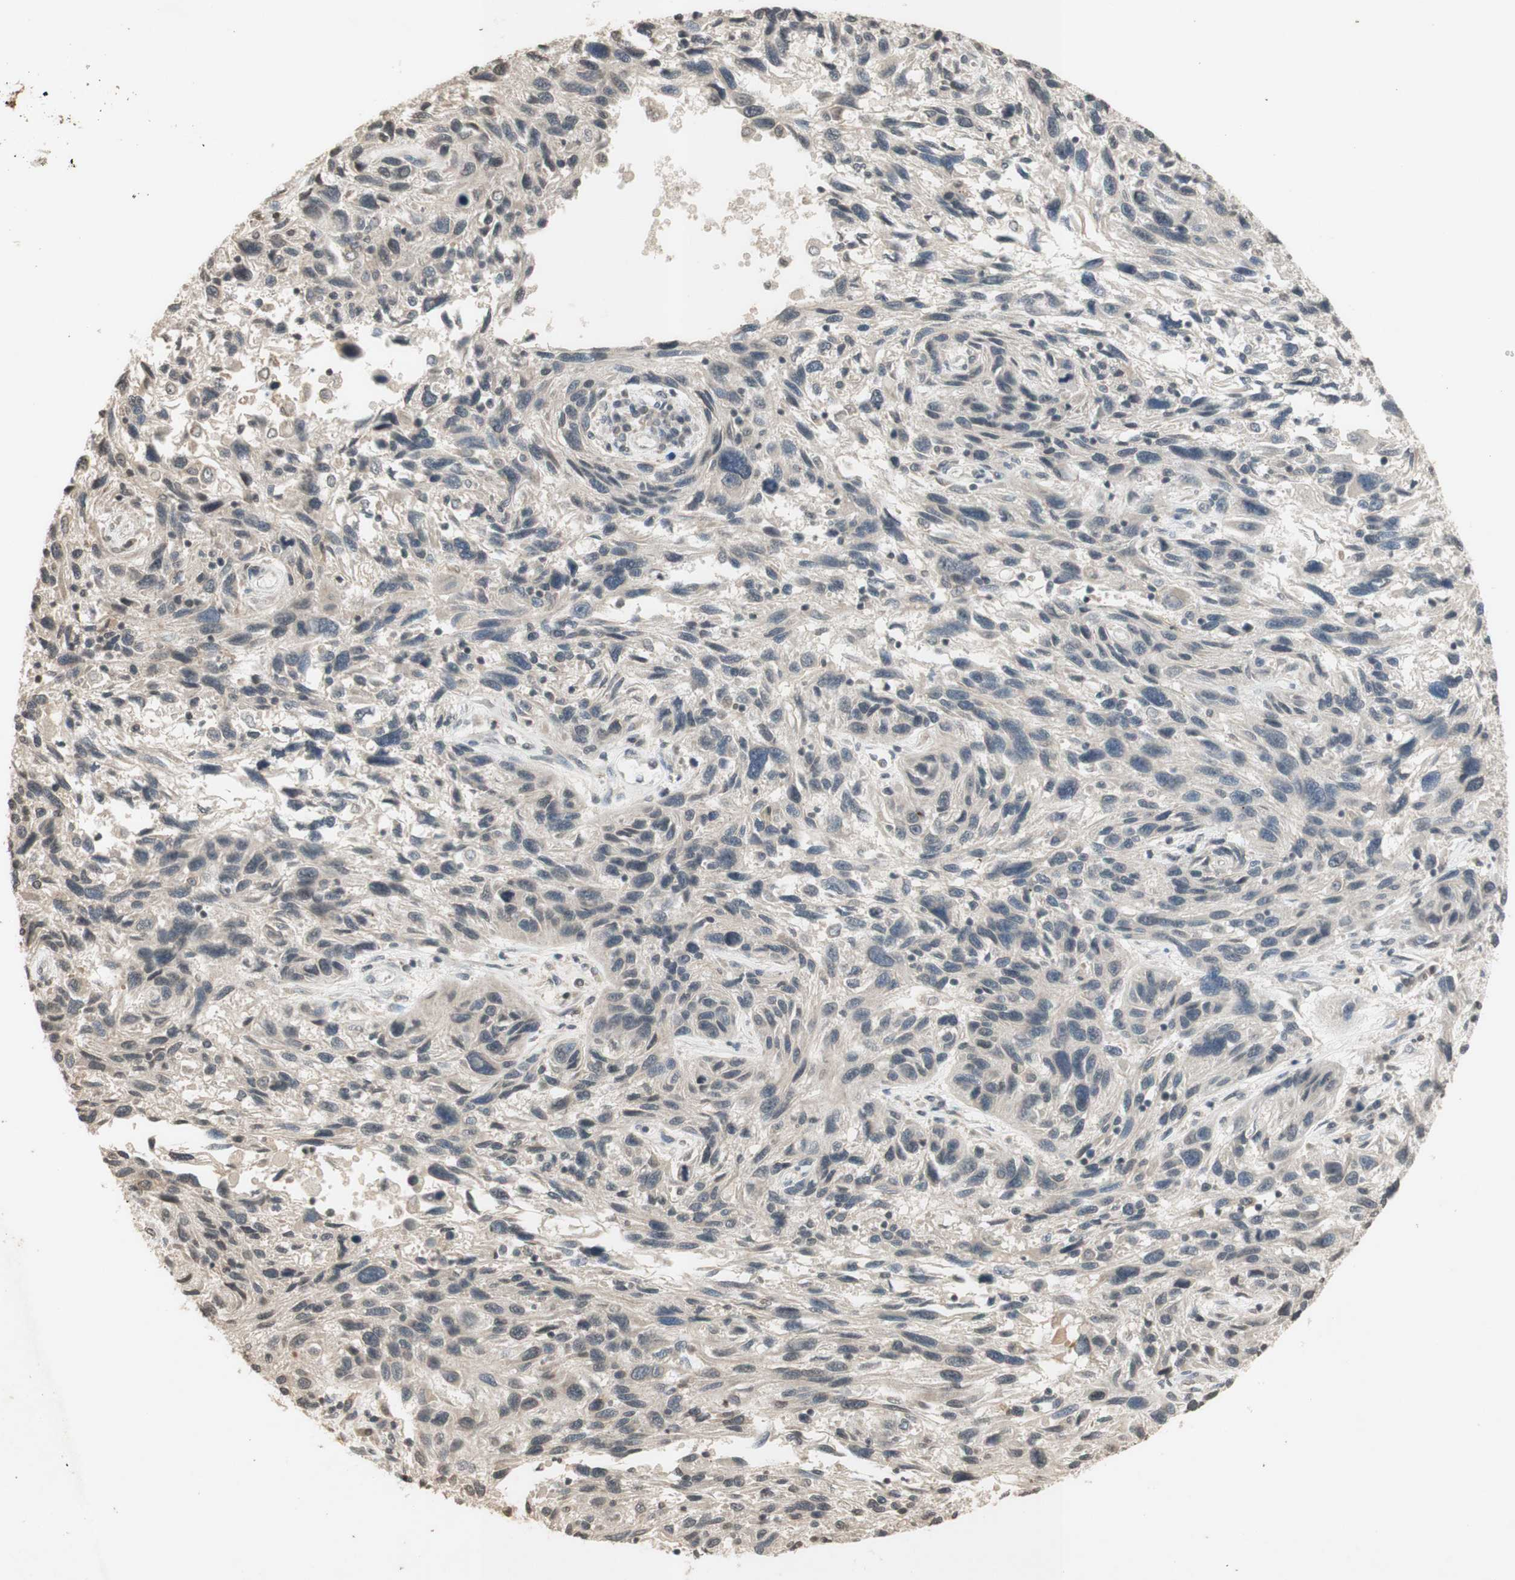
{"staining": {"intensity": "negative", "quantity": "none", "location": "none"}, "tissue": "melanoma", "cell_type": "Tumor cells", "image_type": "cancer", "snomed": [{"axis": "morphology", "description": "Malignant melanoma, NOS"}, {"axis": "topography", "description": "Skin"}], "caption": "Tumor cells are negative for brown protein staining in melanoma.", "gene": "GLI1", "patient": {"sex": "male", "age": 53}}